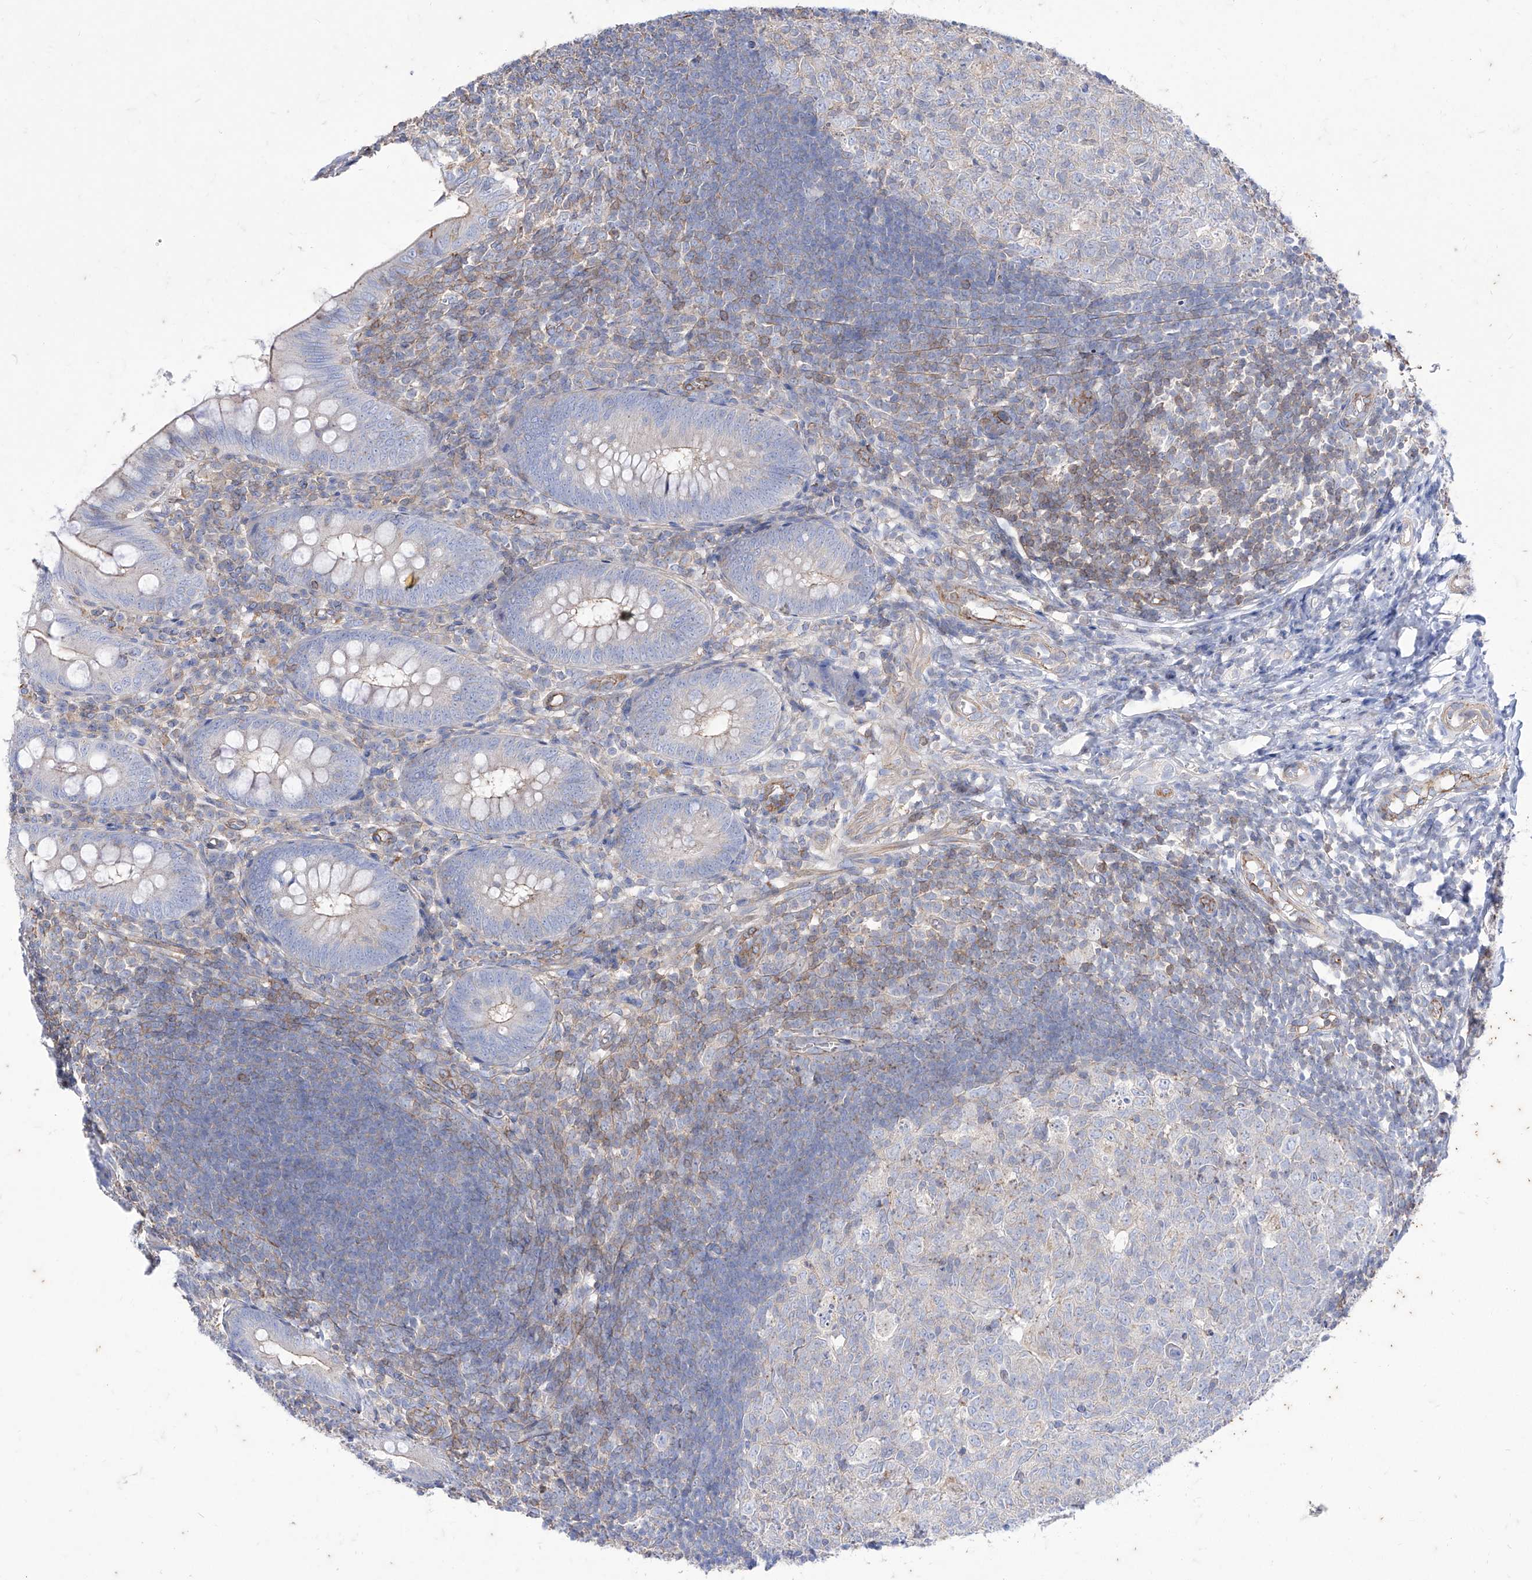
{"staining": {"intensity": "negative", "quantity": "none", "location": "none"}, "tissue": "appendix", "cell_type": "Glandular cells", "image_type": "normal", "snomed": [{"axis": "morphology", "description": "Normal tissue, NOS"}, {"axis": "topography", "description": "Appendix"}], "caption": "Immunohistochemistry histopathology image of normal appendix: appendix stained with DAB (3,3'-diaminobenzidine) shows no significant protein expression in glandular cells.", "gene": "C1orf74", "patient": {"sex": "male", "age": 14}}